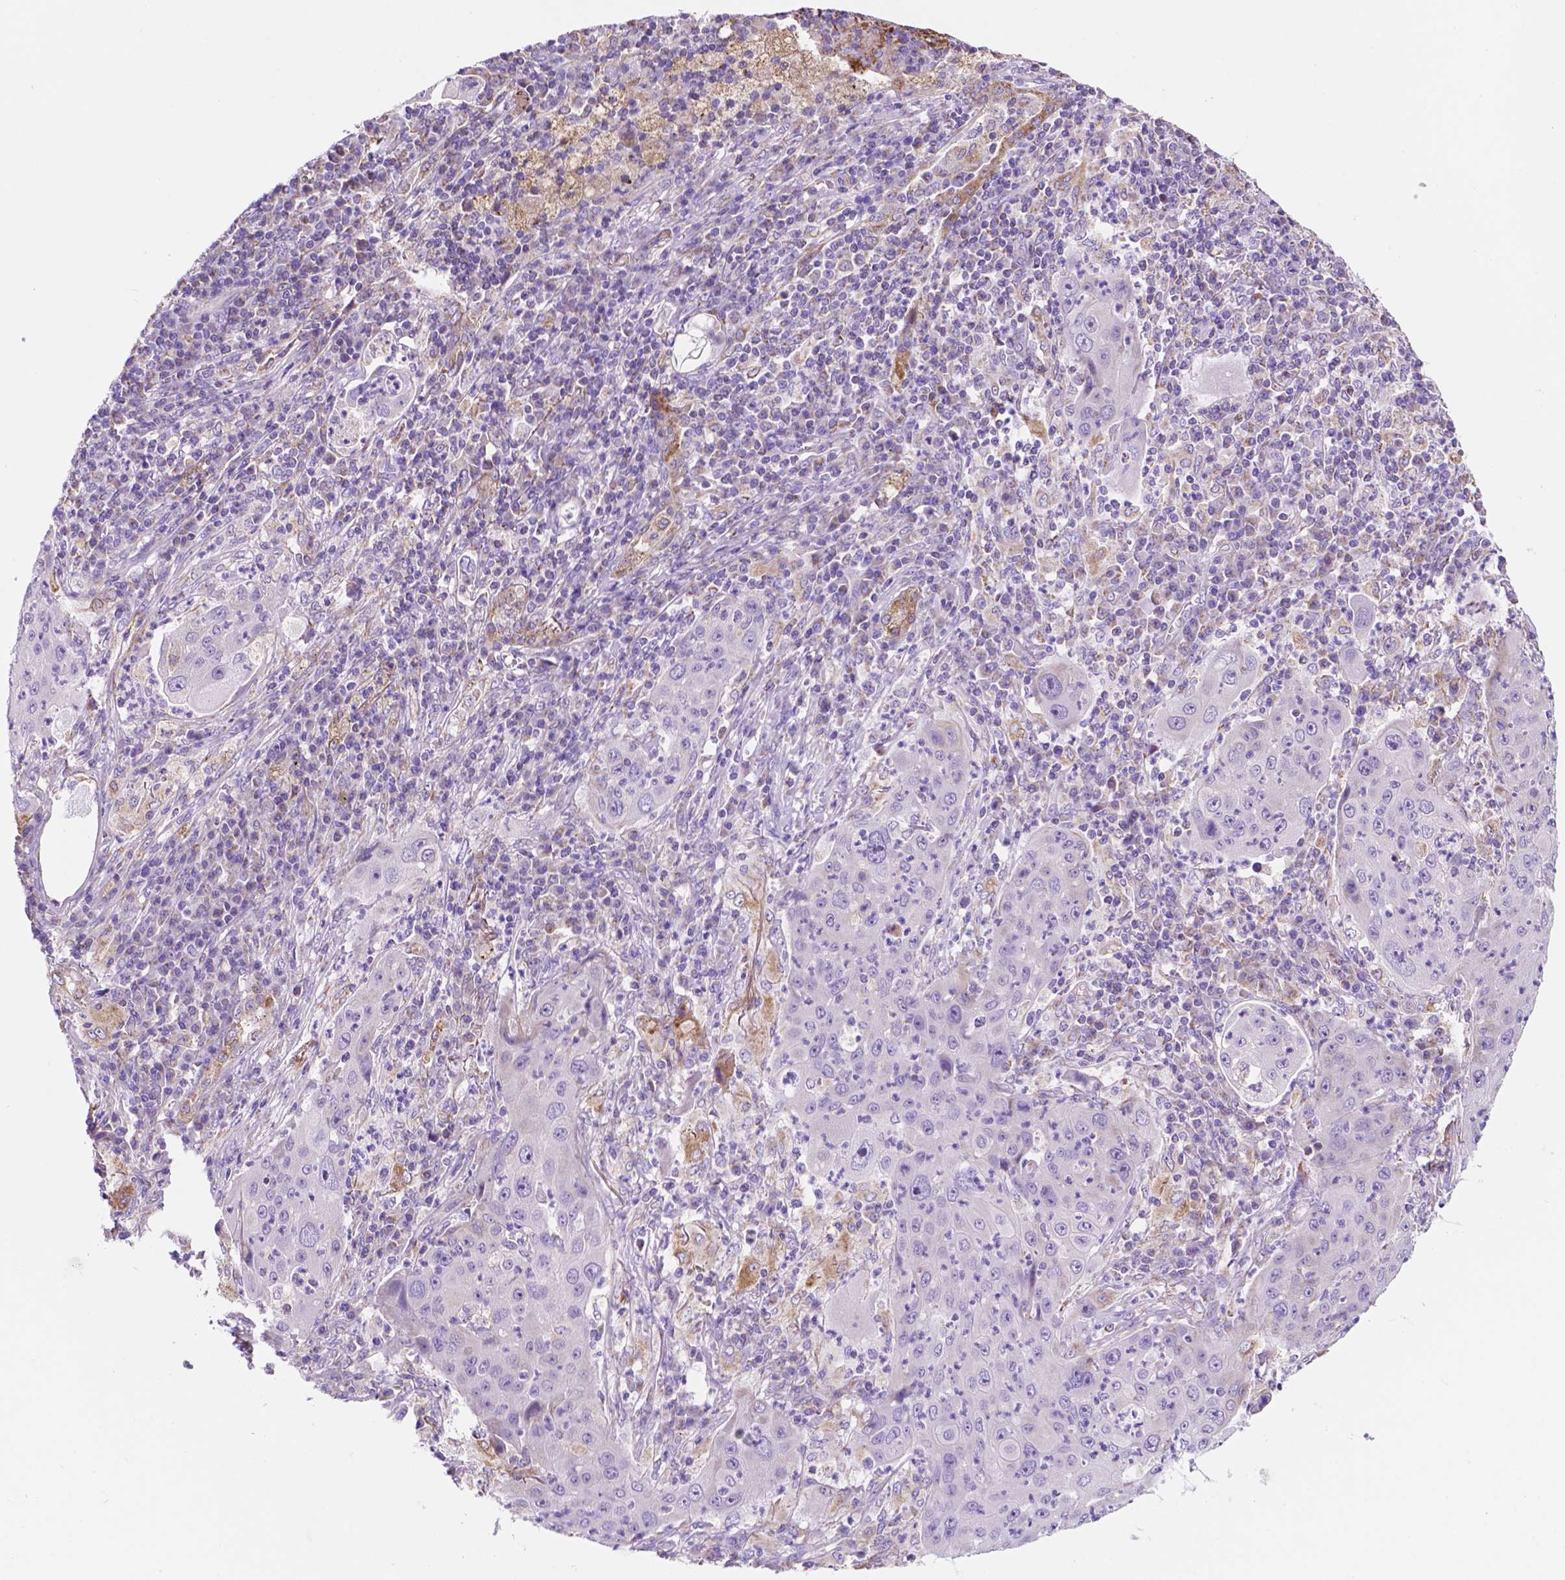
{"staining": {"intensity": "negative", "quantity": "none", "location": "none"}, "tissue": "lung cancer", "cell_type": "Tumor cells", "image_type": "cancer", "snomed": [{"axis": "morphology", "description": "Squamous cell carcinoma, NOS"}, {"axis": "topography", "description": "Lung"}], "caption": "A histopathology image of lung cancer stained for a protein displays no brown staining in tumor cells.", "gene": "TRPV5", "patient": {"sex": "female", "age": 59}}